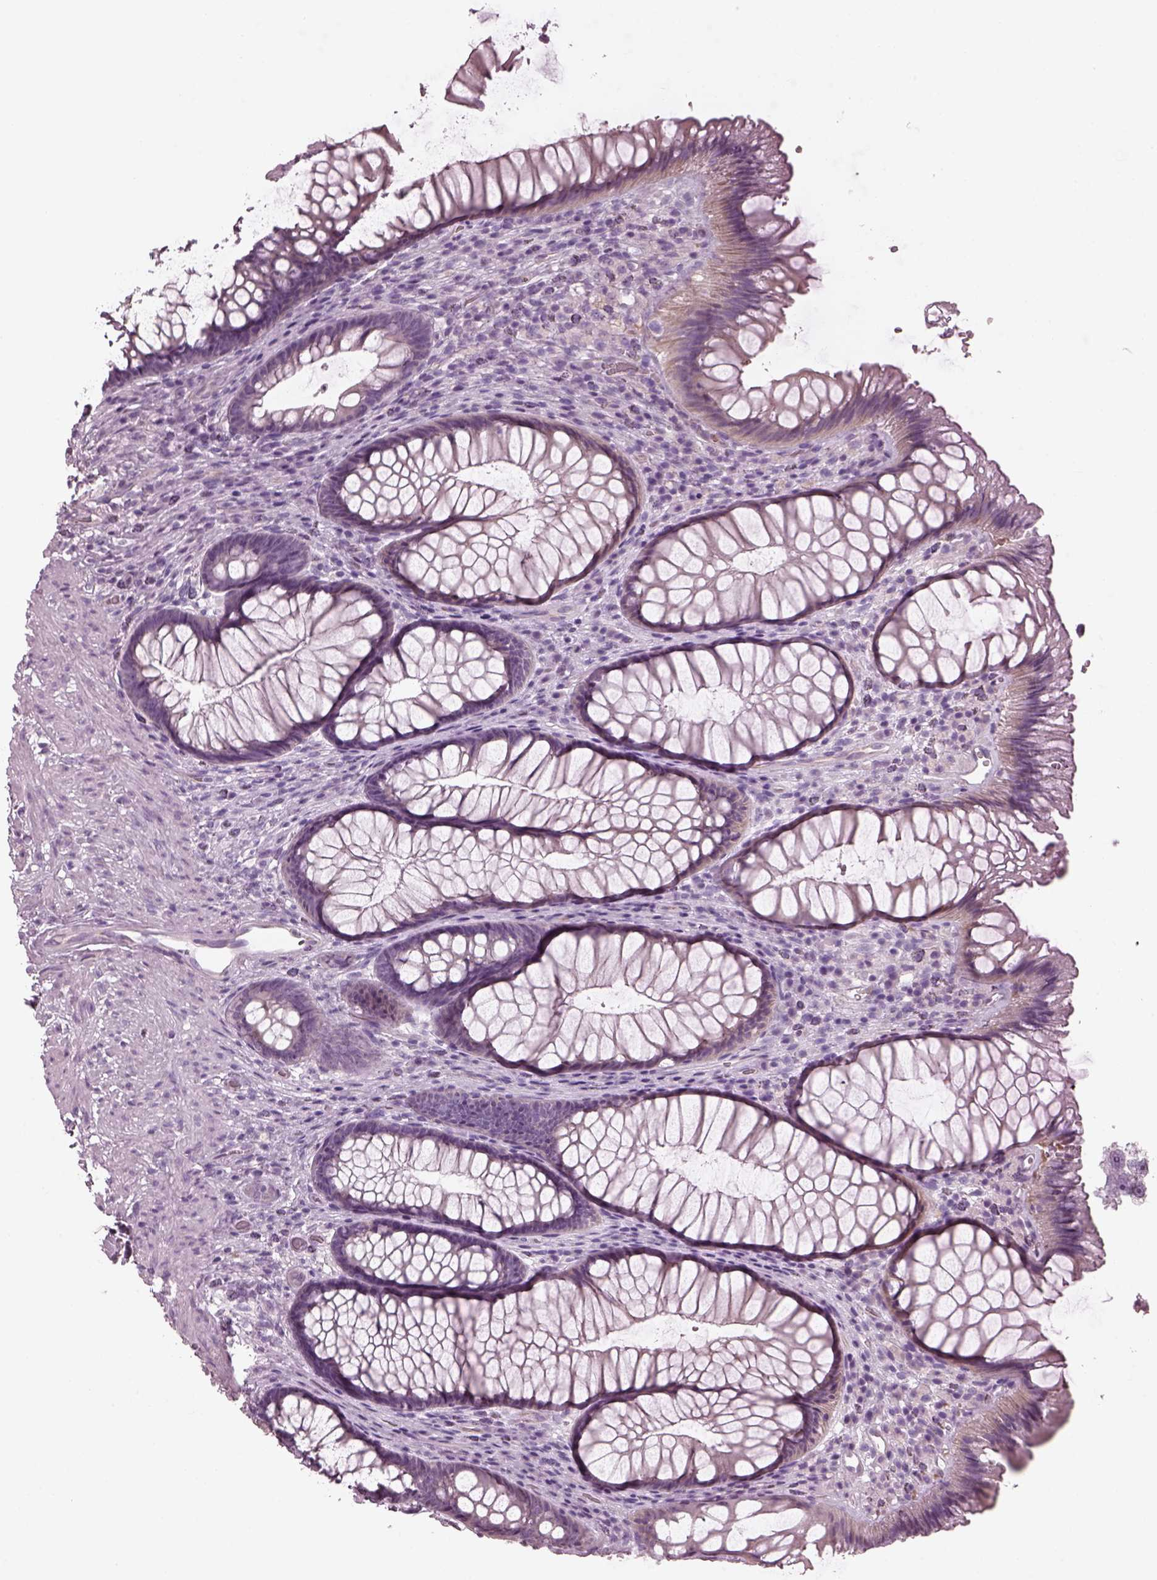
{"staining": {"intensity": "negative", "quantity": "none", "location": "none"}, "tissue": "rectum", "cell_type": "Glandular cells", "image_type": "normal", "snomed": [{"axis": "morphology", "description": "Normal tissue, NOS"}, {"axis": "topography", "description": "Smooth muscle"}, {"axis": "topography", "description": "Rectum"}], "caption": "Protein analysis of unremarkable rectum reveals no significant expression in glandular cells.", "gene": "PDC", "patient": {"sex": "male", "age": 53}}